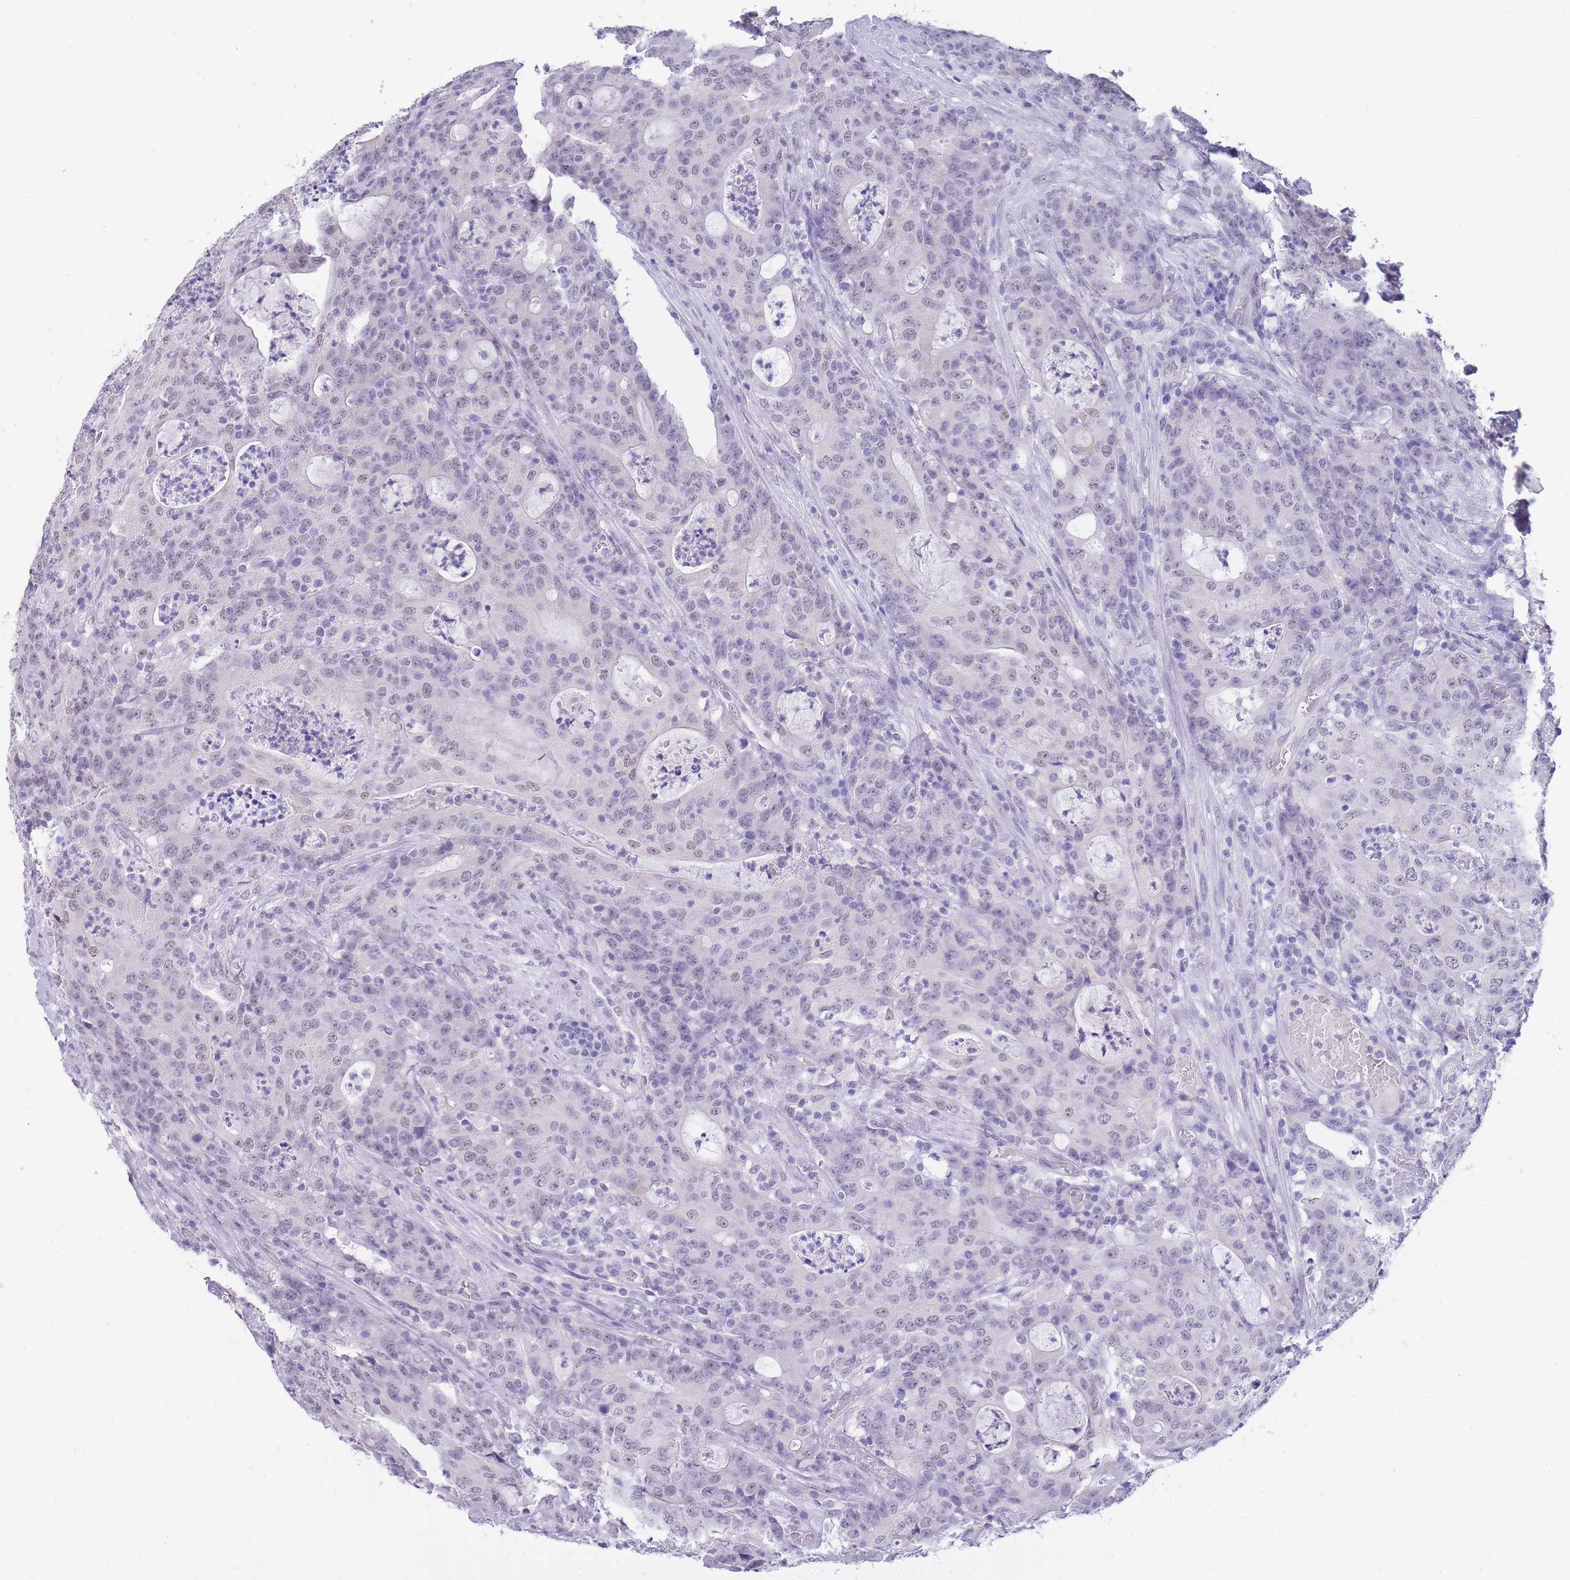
{"staining": {"intensity": "weak", "quantity": "<25%", "location": "nuclear"}, "tissue": "colorectal cancer", "cell_type": "Tumor cells", "image_type": "cancer", "snomed": [{"axis": "morphology", "description": "Adenocarcinoma, NOS"}, {"axis": "topography", "description": "Colon"}], "caption": "The image displays no significant staining in tumor cells of colorectal cancer (adenocarcinoma).", "gene": "FRAT2", "patient": {"sex": "male", "age": 83}}